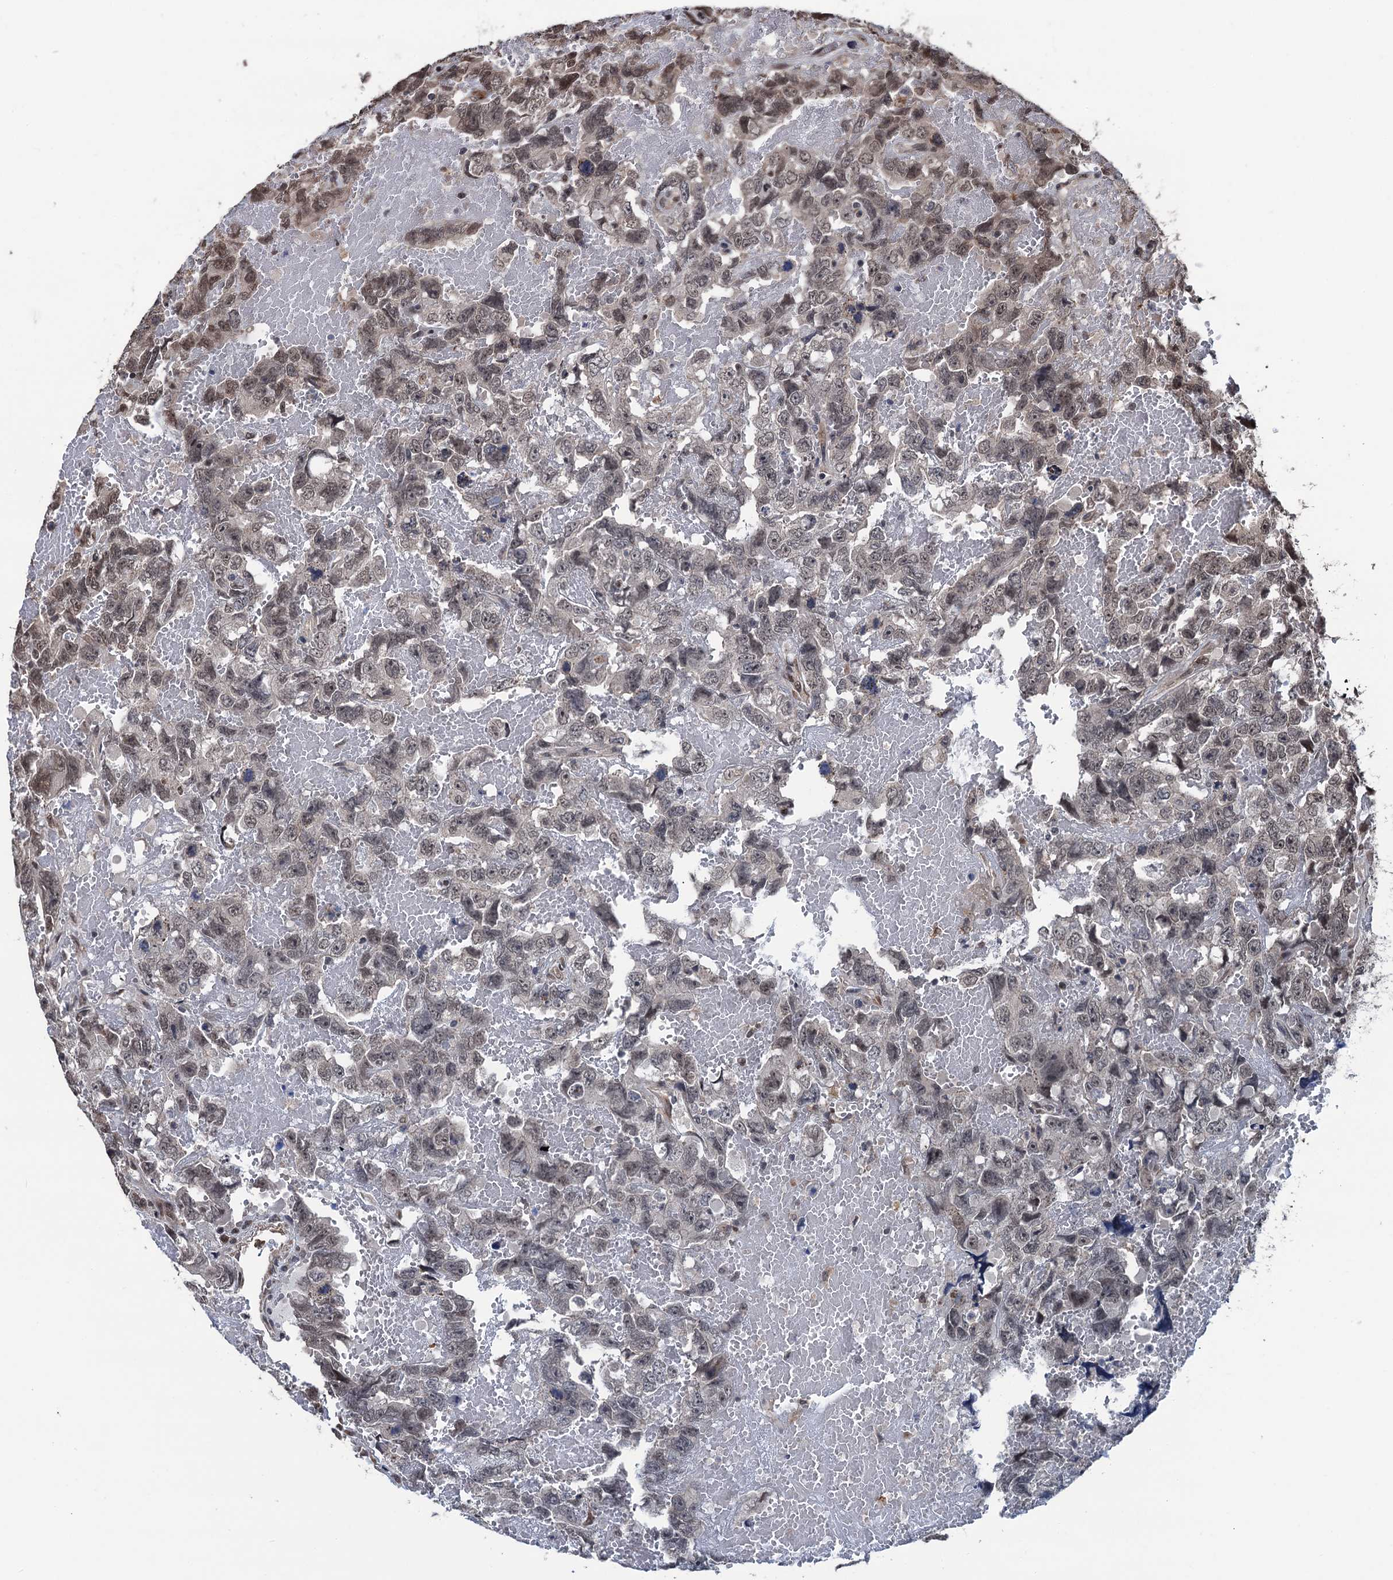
{"staining": {"intensity": "weak", "quantity": "<25%", "location": "nuclear"}, "tissue": "testis cancer", "cell_type": "Tumor cells", "image_type": "cancer", "snomed": [{"axis": "morphology", "description": "Carcinoma, Embryonal, NOS"}, {"axis": "topography", "description": "Testis"}], "caption": "Tumor cells are negative for protein expression in human embryonal carcinoma (testis). (IHC, brightfield microscopy, high magnification).", "gene": "RASSF4", "patient": {"sex": "male", "age": 45}}